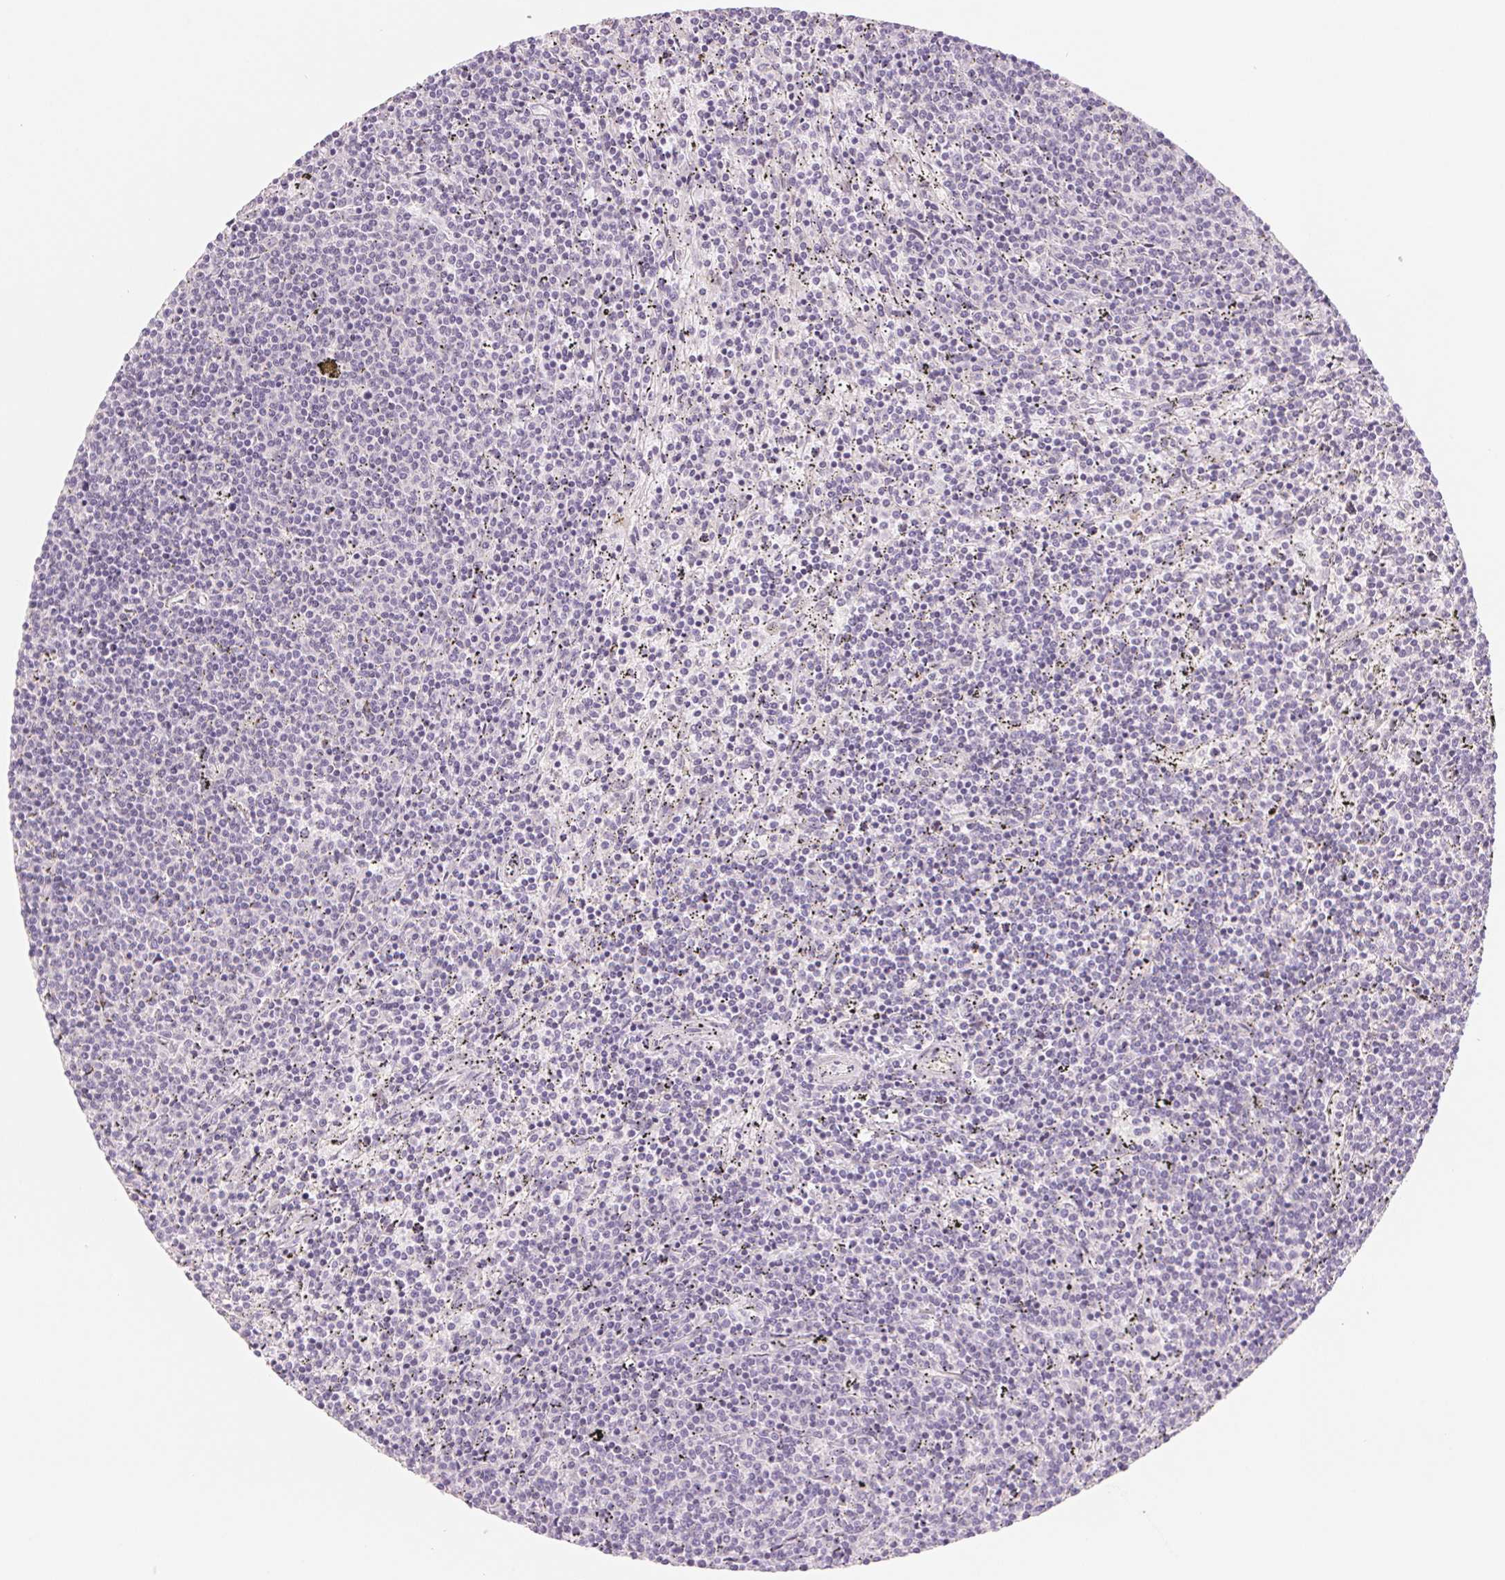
{"staining": {"intensity": "negative", "quantity": "none", "location": "none"}, "tissue": "lymphoma", "cell_type": "Tumor cells", "image_type": "cancer", "snomed": [{"axis": "morphology", "description": "Malignant lymphoma, non-Hodgkin's type, Low grade"}, {"axis": "topography", "description": "Spleen"}], "caption": "Tumor cells are negative for protein expression in human lymphoma. (Brightfield microscopy of DAB (3,3'-diaminobenzidine) IHC at high magnification).", "gene": "CCDC168", "patient": {"sex": "female", "age": 50}}